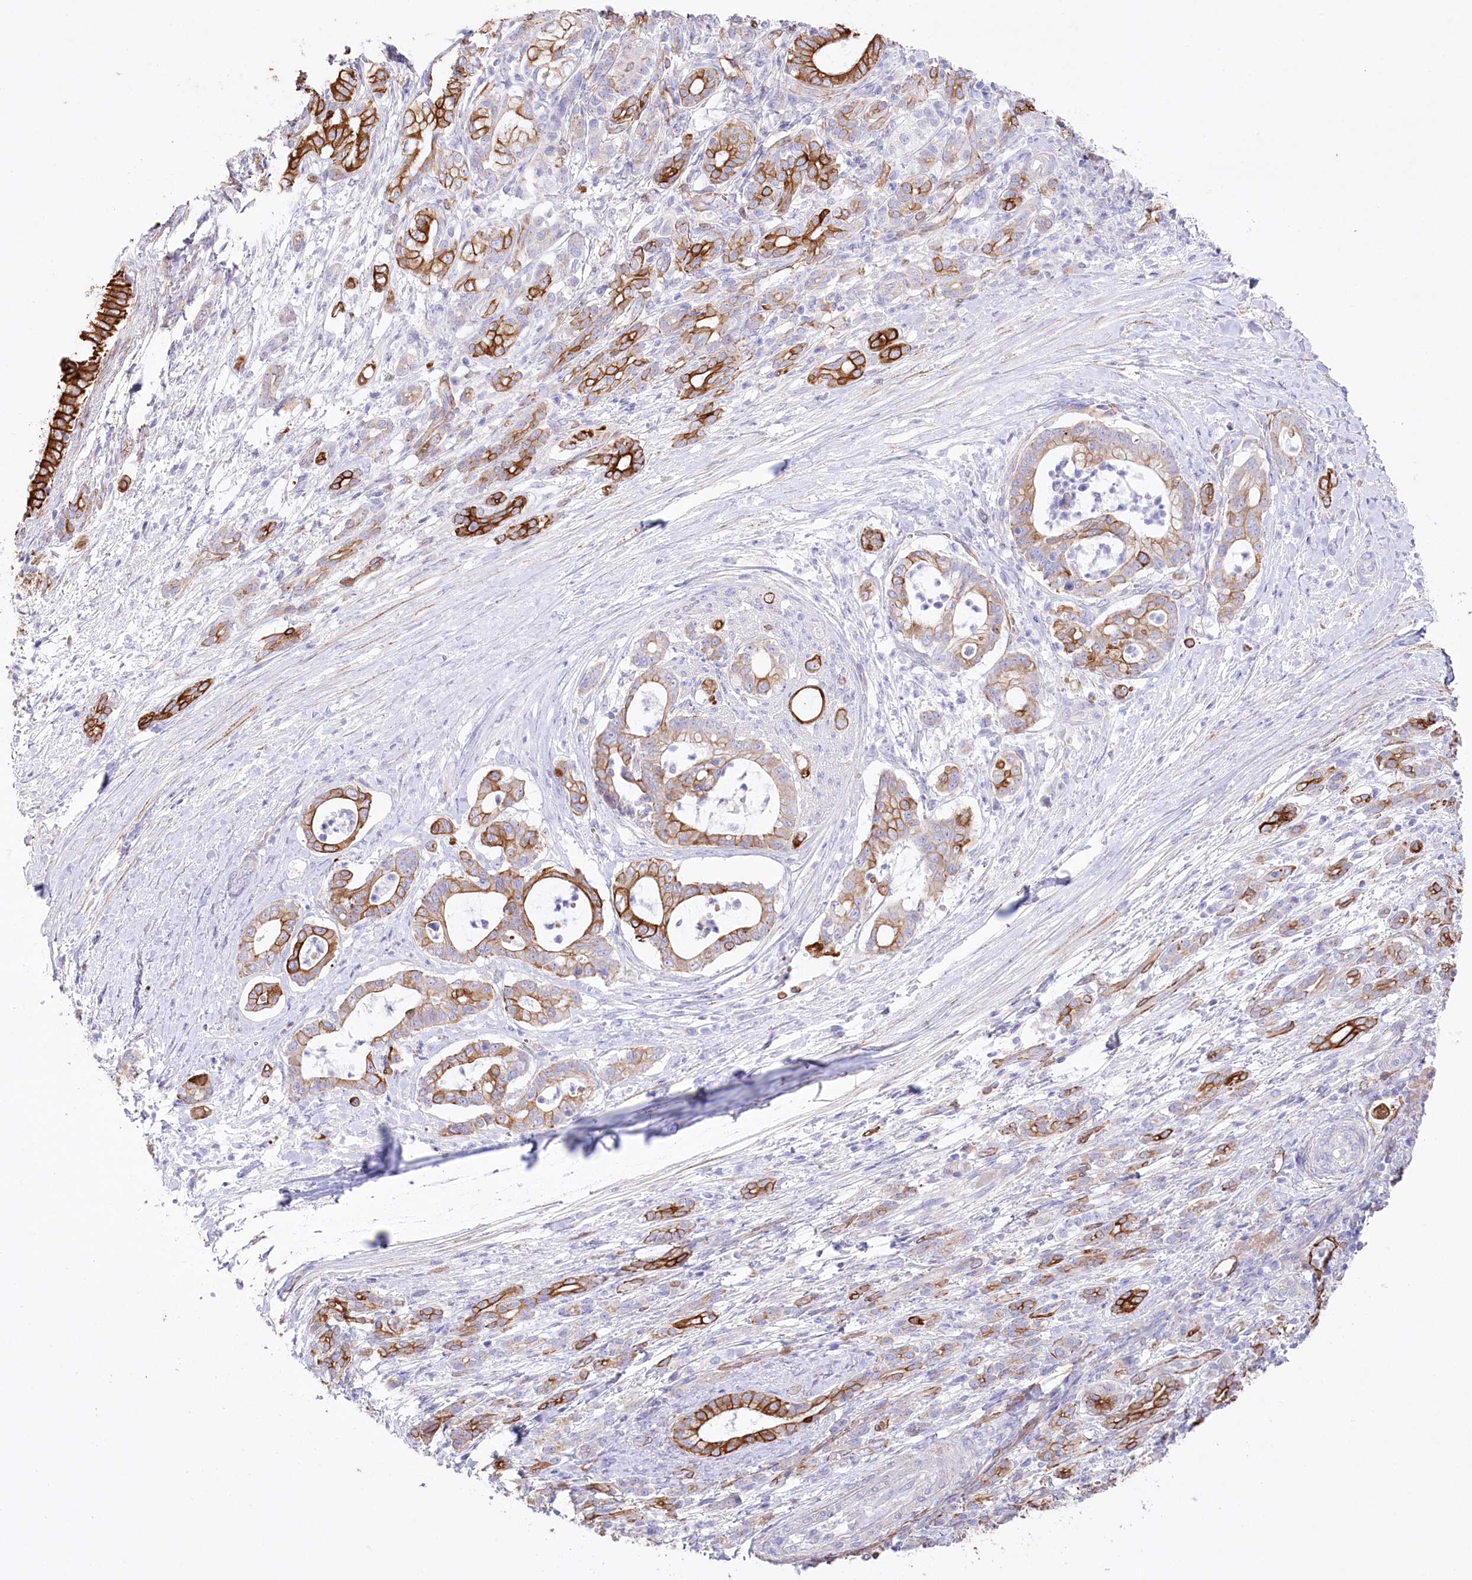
{"staining": {"intensity": "strong", "quantity": "25%-75%", "location": "cytoplasmic/membranous"}, "tissue": "pancreatic cancer", "cell_type": "Tumor cells", "image_type": "cancer", "snomed": [{"axis": "morphology", "description": "Adenocarcinoma, NOS"}, {"axis": "topography", "description": "Pancreas"}], "caption": "A high-resolution histopathology image shows immunohistochemistry (IHC) staining of pancreatic cancer (adenocarcinoma), which shows strong cytoplasmic/membranous positivity in about 25%-75% of tumor cells.", "gene": "SLC39A10", "patient": {"sex": "female", "age": 55}}